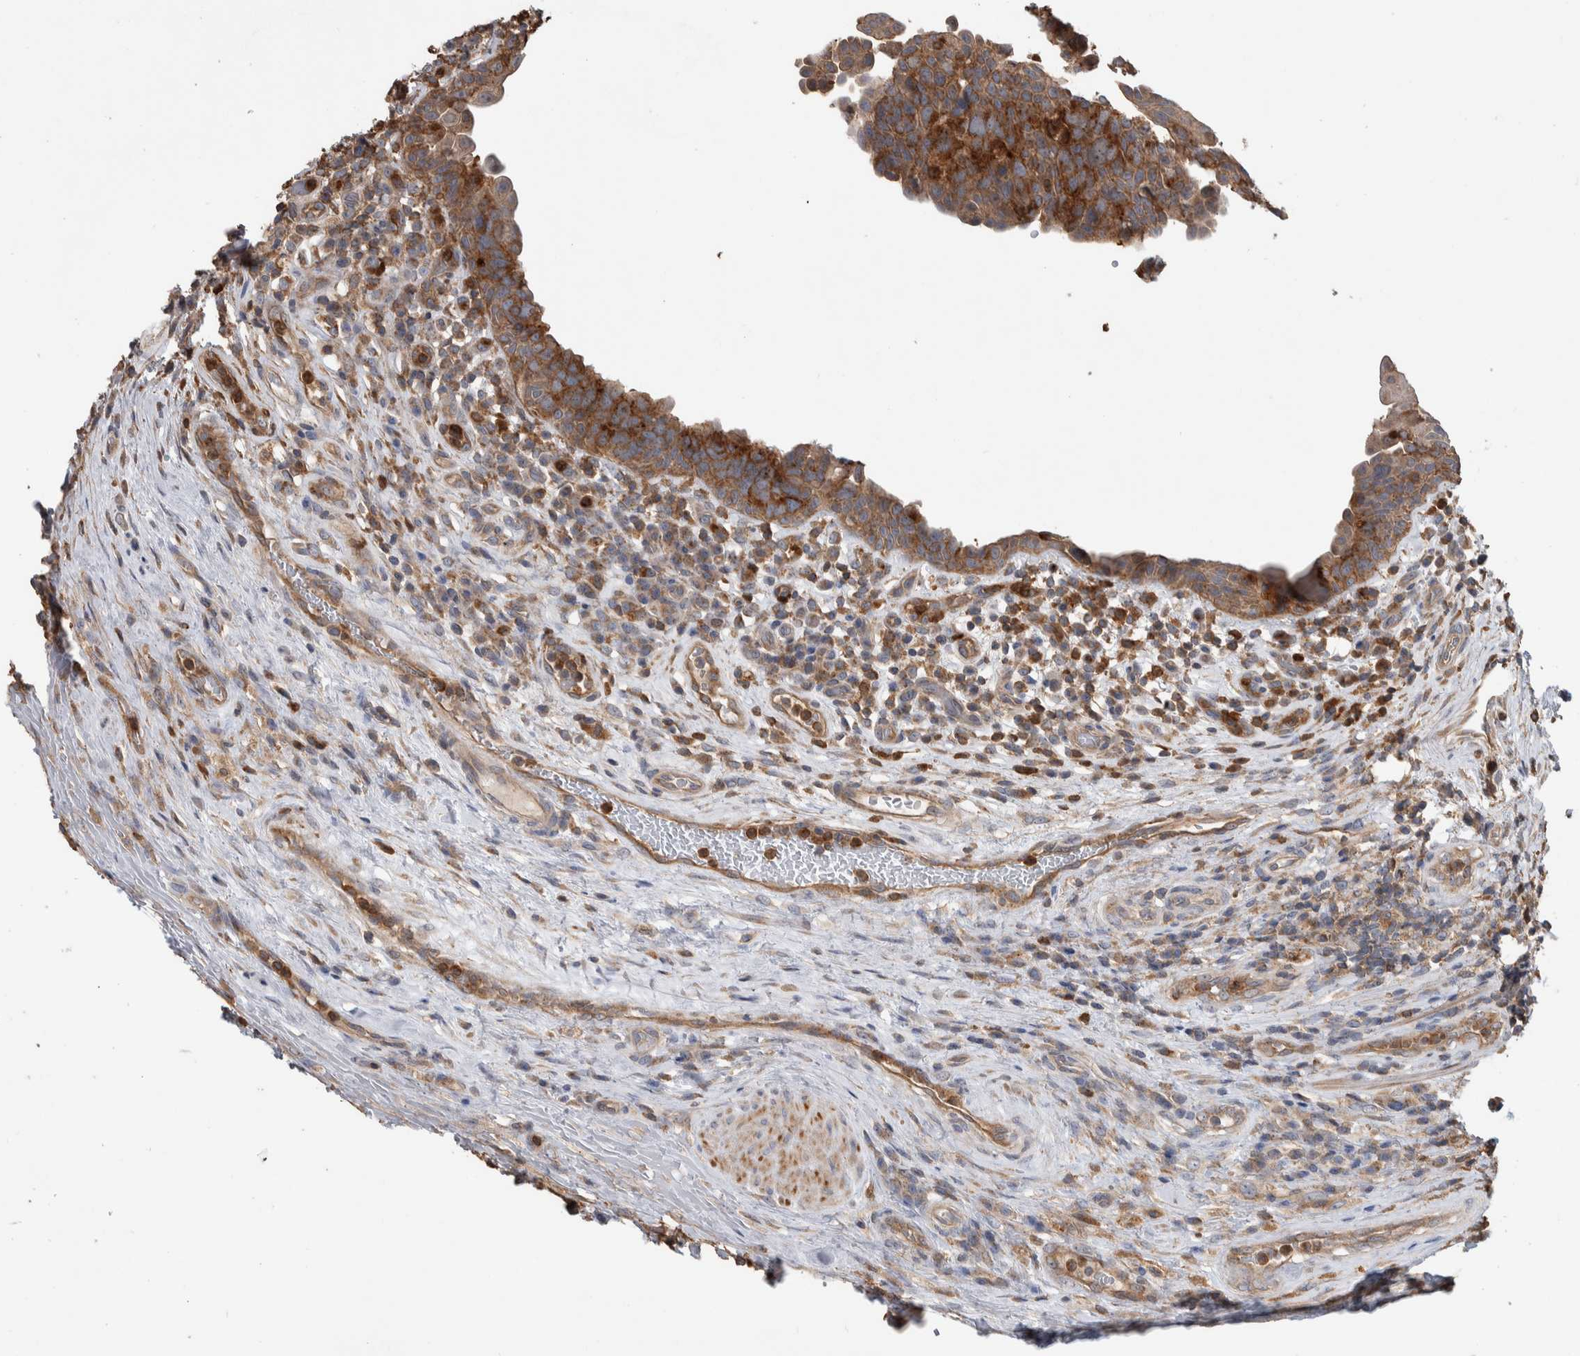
{"staining": {"intensity": "moderate", "quantity": ">75%", "location": "cytoplasmic/membranous"}, "tissue": "urothelial cancer", "cell_type": "Tumor cells", "image_type": "cancer", "snomed": [{"axis": "morphology", "description": "Urothelial carcinoma, High grade"}, {"axis": "topography", "description": "Urinary bladder"}], "caption": "This is an image of immunohistochemistry staining of urothelial cancer, which shows moderate expression in the cytoplasmic/membranous of tumor cells.", "gene": "SDCBP", "patient": {"sex": "female", "age": 82}}